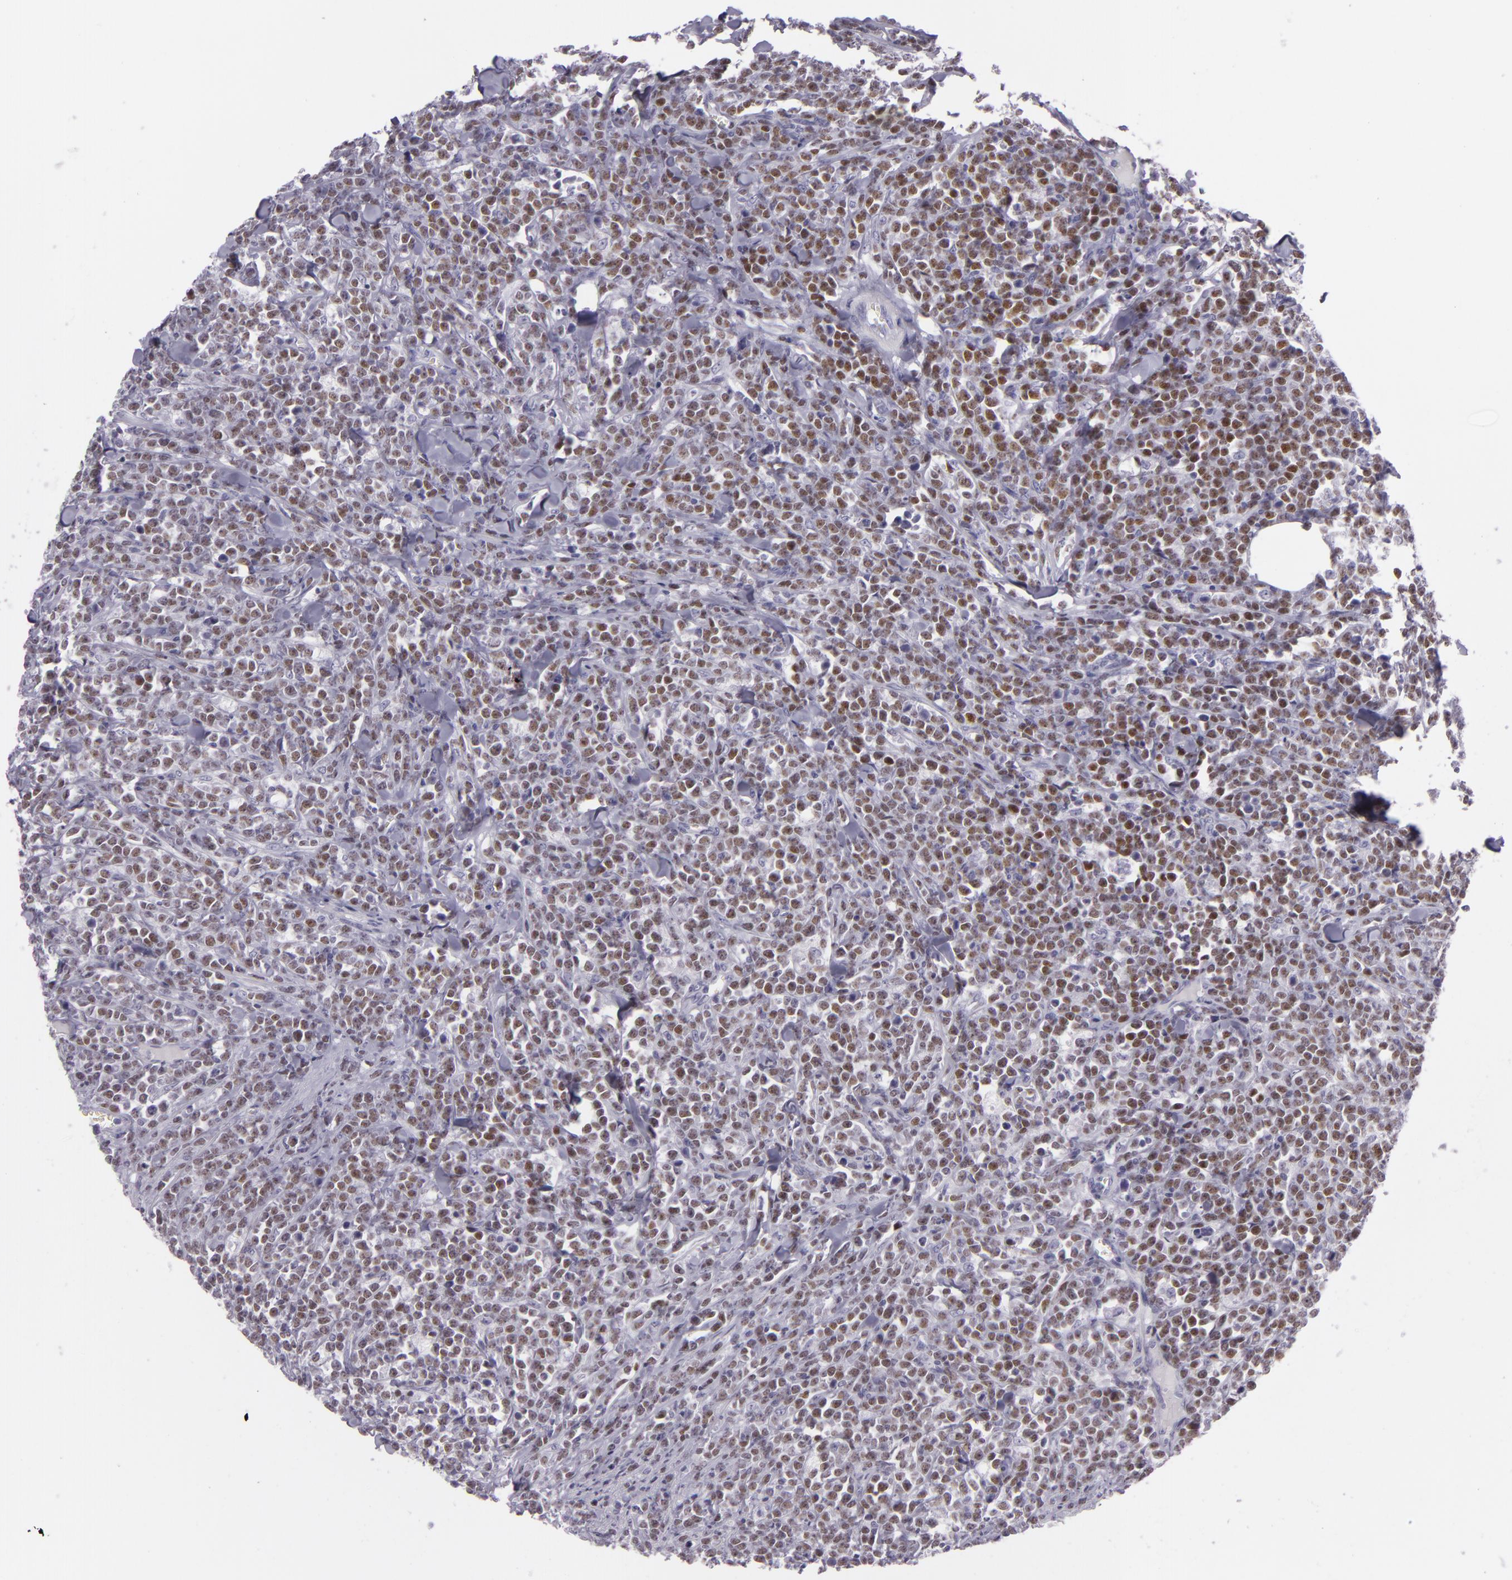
{"staining": {"intensity": "moderate", "quantity": ">75%", "location": "nuclear"}, "tissue": "lymphoma", "cell_type": "Tumor cells", "image_type": "cancer", "snomed": [{"axis": "morphology", "description": "Malignant lymphoma, non-Hodgkin's type, High grade"}, {"axis": "topography", "description": "Small intestine"}, {"axis": "topography", "description": "Colon"}], "caption": "Moderate nuclear positivity for a protein is seen in approximately >75% of tumor cells of high-grade malignant lymphoma, non-Hodgkin's type using immunohistochemistry (IHC).", "gene": "MCM3", "patient": {"sex": "male", "age": 8}}